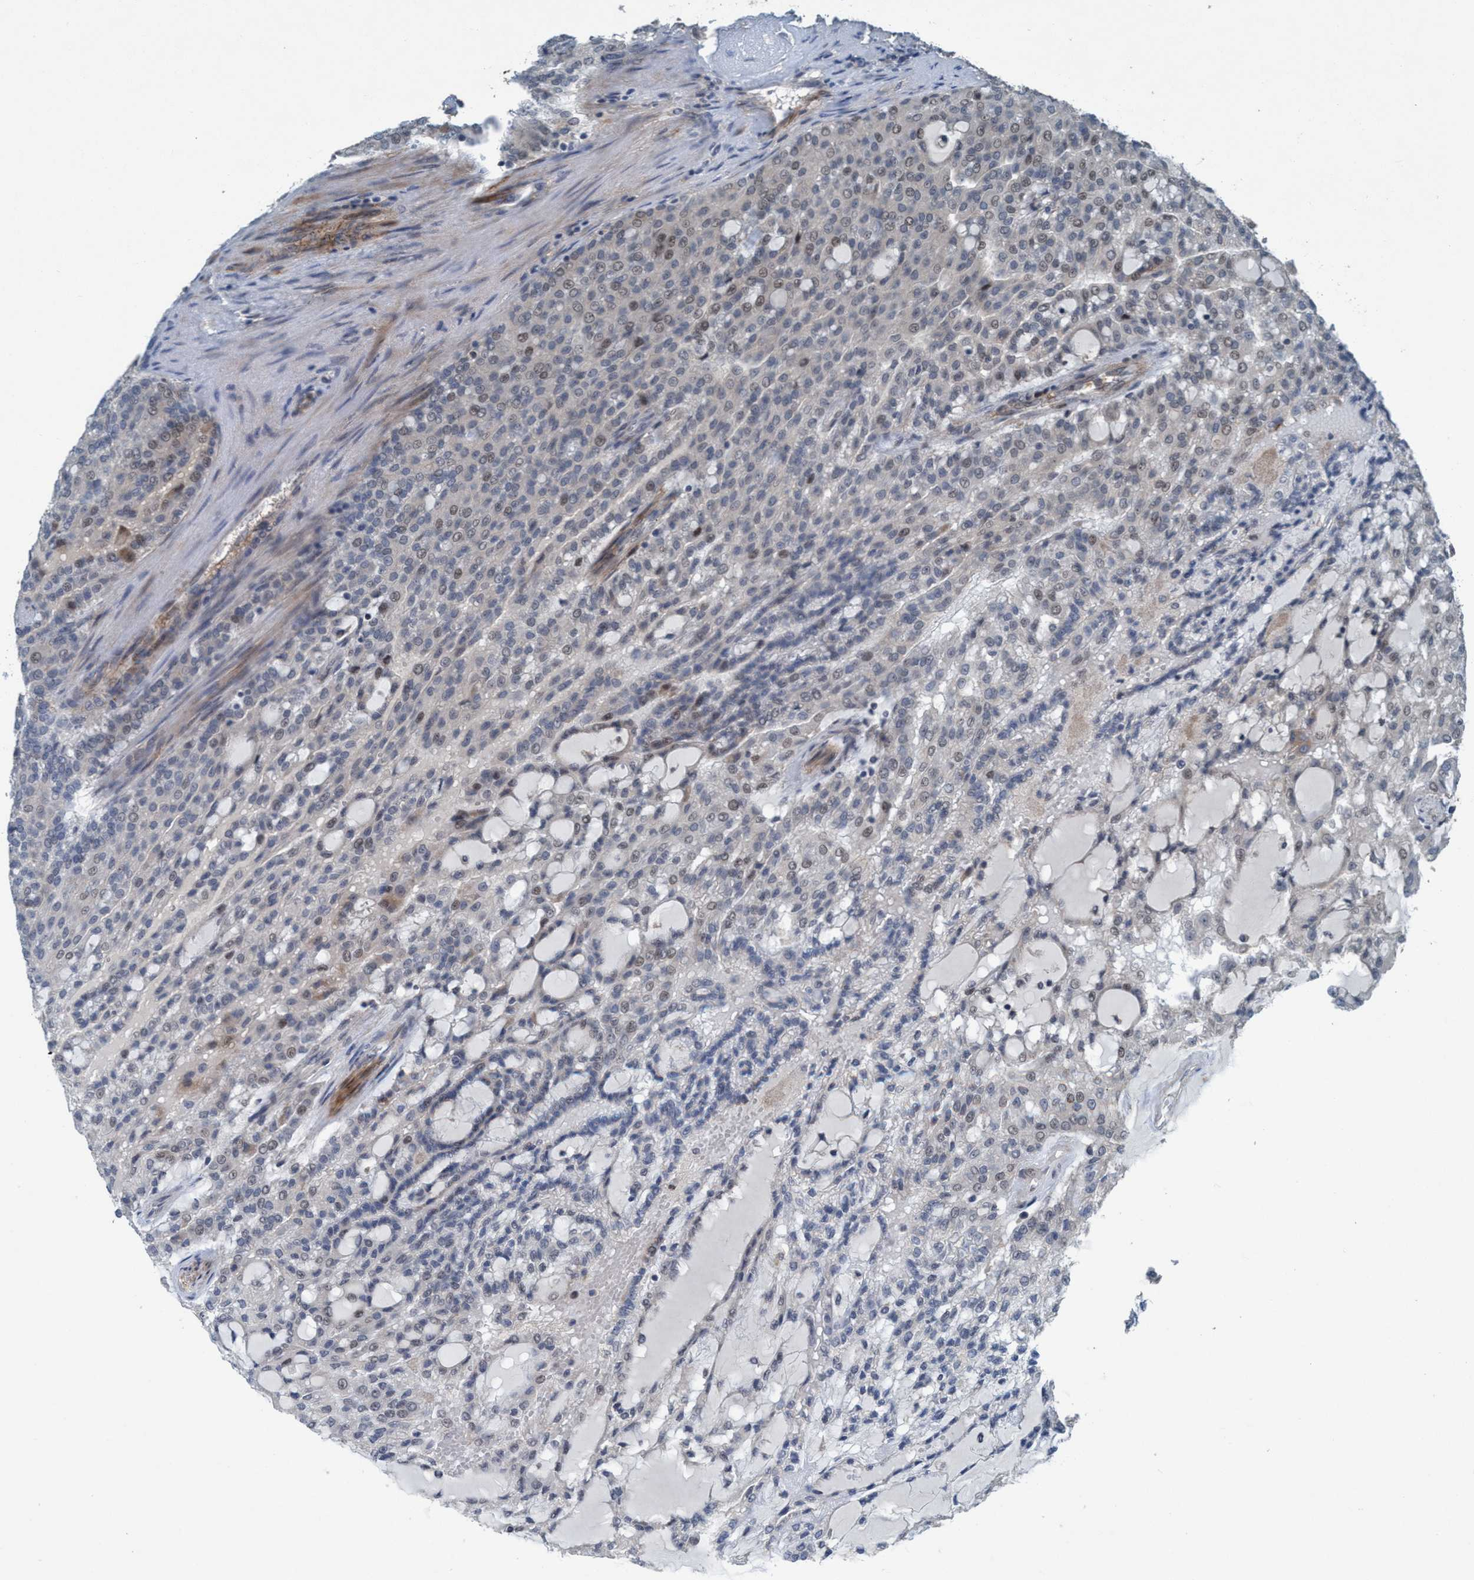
{"staining": {"intensity": "weak", "quantity": "<25%", "location": "cytoplasmic/membranous,nuclear"}, "tissue": "renal cancer", "cell_type": "Tumor cells", "image_type": "cancer", "snomed": [{"axis": "morphology", "description": "Adenocarcinoma, NOS"}, {"axis": "topography", "description": "Kidney"}], "caption": "Tumor cells are negative for protein expression in human adenocarcinoma (renal). (Immunohistochemistry, brightfield microscopy, high magnification).", "gene": "NISCH", "patient": {"sex": "male", "age": 63}}